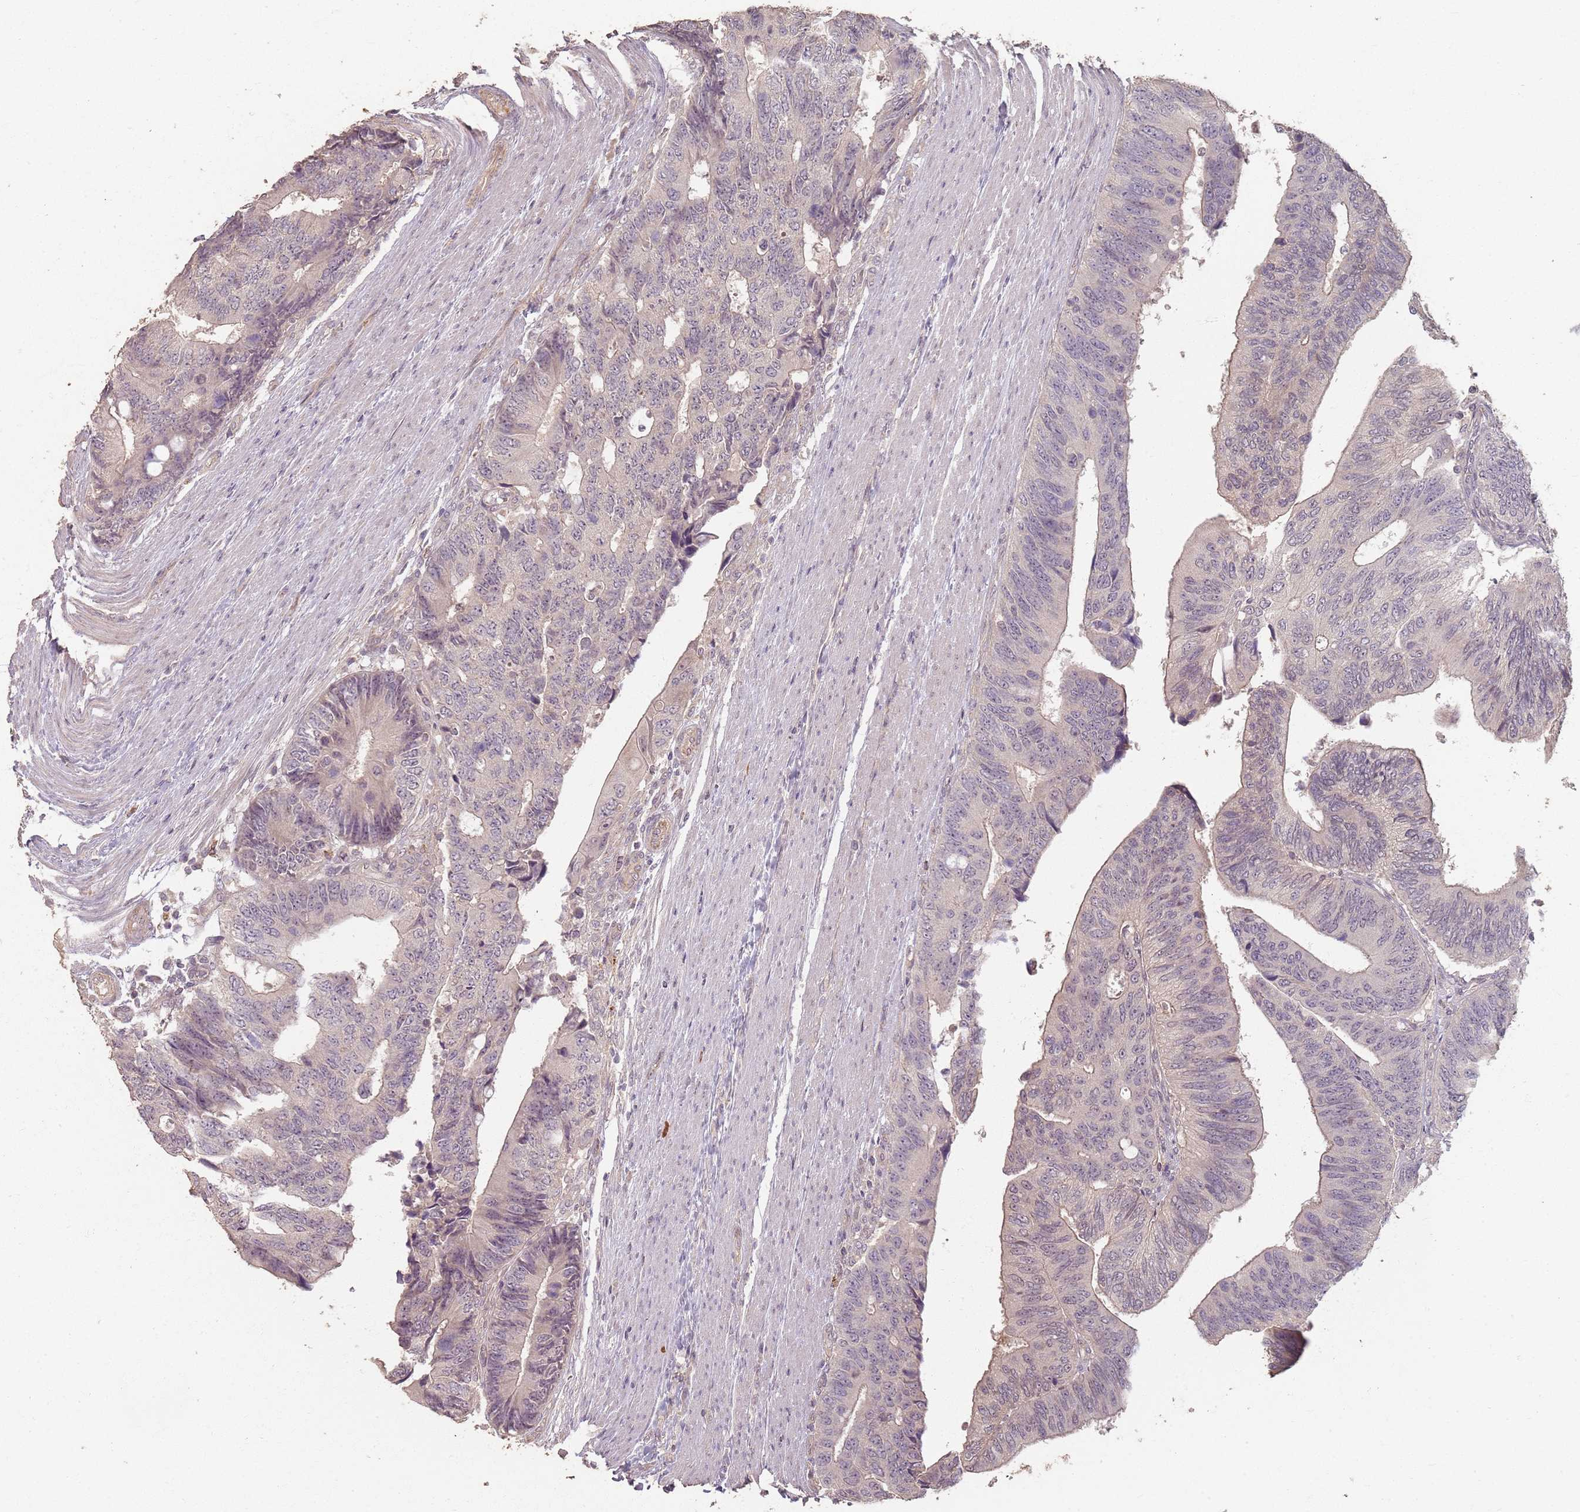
{"staining": {"intensity": "weak", "quantity": "<25%", "location": "cytoplasmic/membranous"}, "tissue": "colorectal cancer", "cell_type": "Tumor cells", "image_type": "cancer", "snomed": [{"axis": "morphology", "description": "Adenocarcinoma, NOS"}, {"axis": "topography", "description": "Colon"}], "caption": "Immunohistochemistry photomicrograph of neoplastic tissue: human colorectal adenocarcinoma stained with DAB exhibits no significant protein expression in tumor cells.", "gene": "CCDC168", "patient": {"sex": "male", "age": 87}}